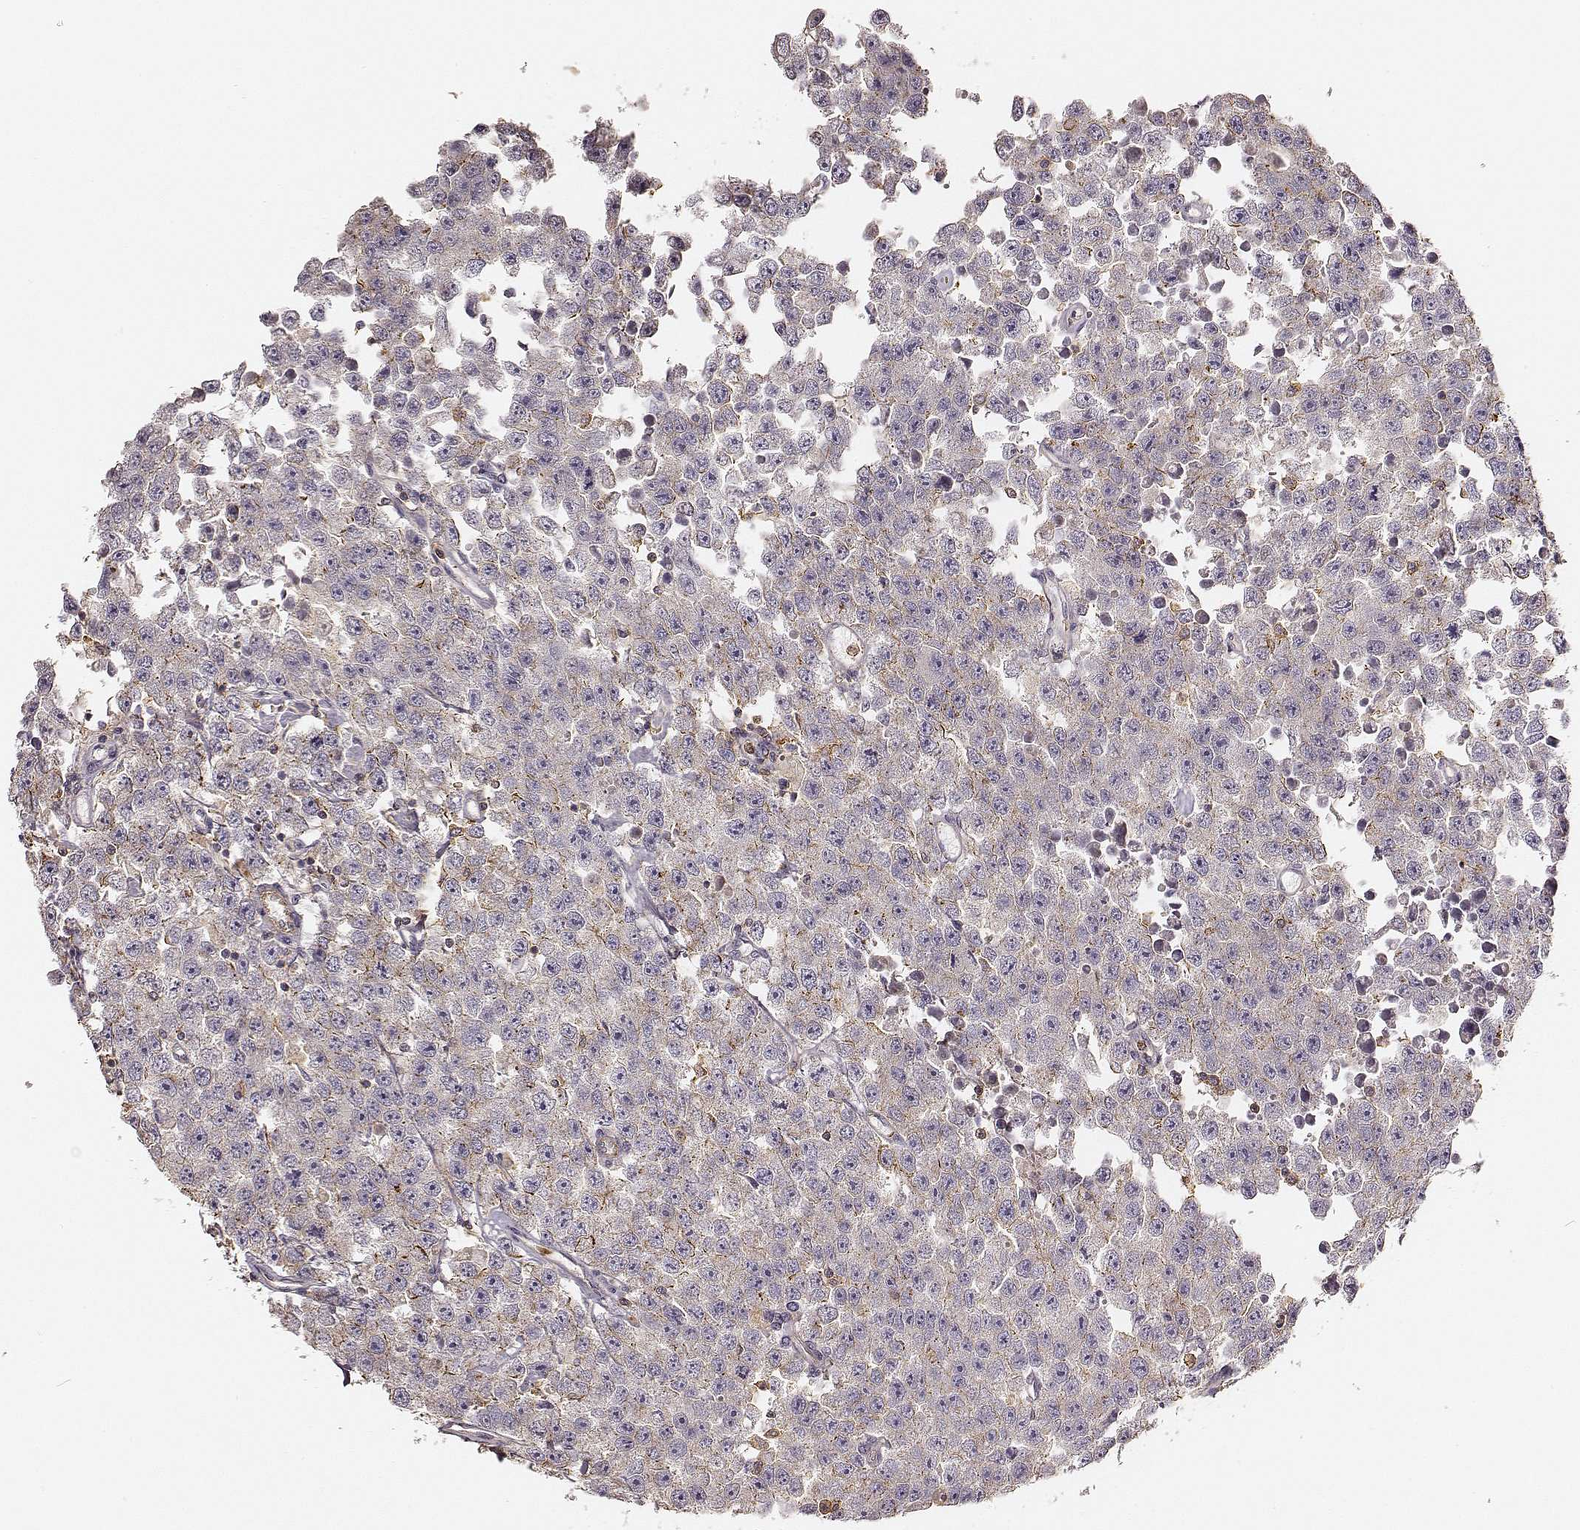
{"staining": {"intensity": "moderate", "quantity": "<25%", "location": "cytoplasmic/membranous"}, "tissue": "testis cancer", "cell_type": "Tumor cells", "image_type": "cancer", "snomed": [{"axis": "morphology", "description": "Seminoma, NOS"}, {"axis": "topography", "description": "Testis"}], "caption": "High-magnification brightfield microscopy of testis seminoma stained with DAB (3,3'-diaminobenzidine) (brown) and counterstained with hematoxylin (blue). tumor cells exhibit moderate cytoplasmic/membranous positivity is appreciated in about<25% of cells. The staining was performed using DAB to visualize the protein expression in brown, while the nuclei were stained in blue with hematoxylin (Magnification: 20x).", "gene": "ZYX", "patient": {"sex": "male", "age": 52}}